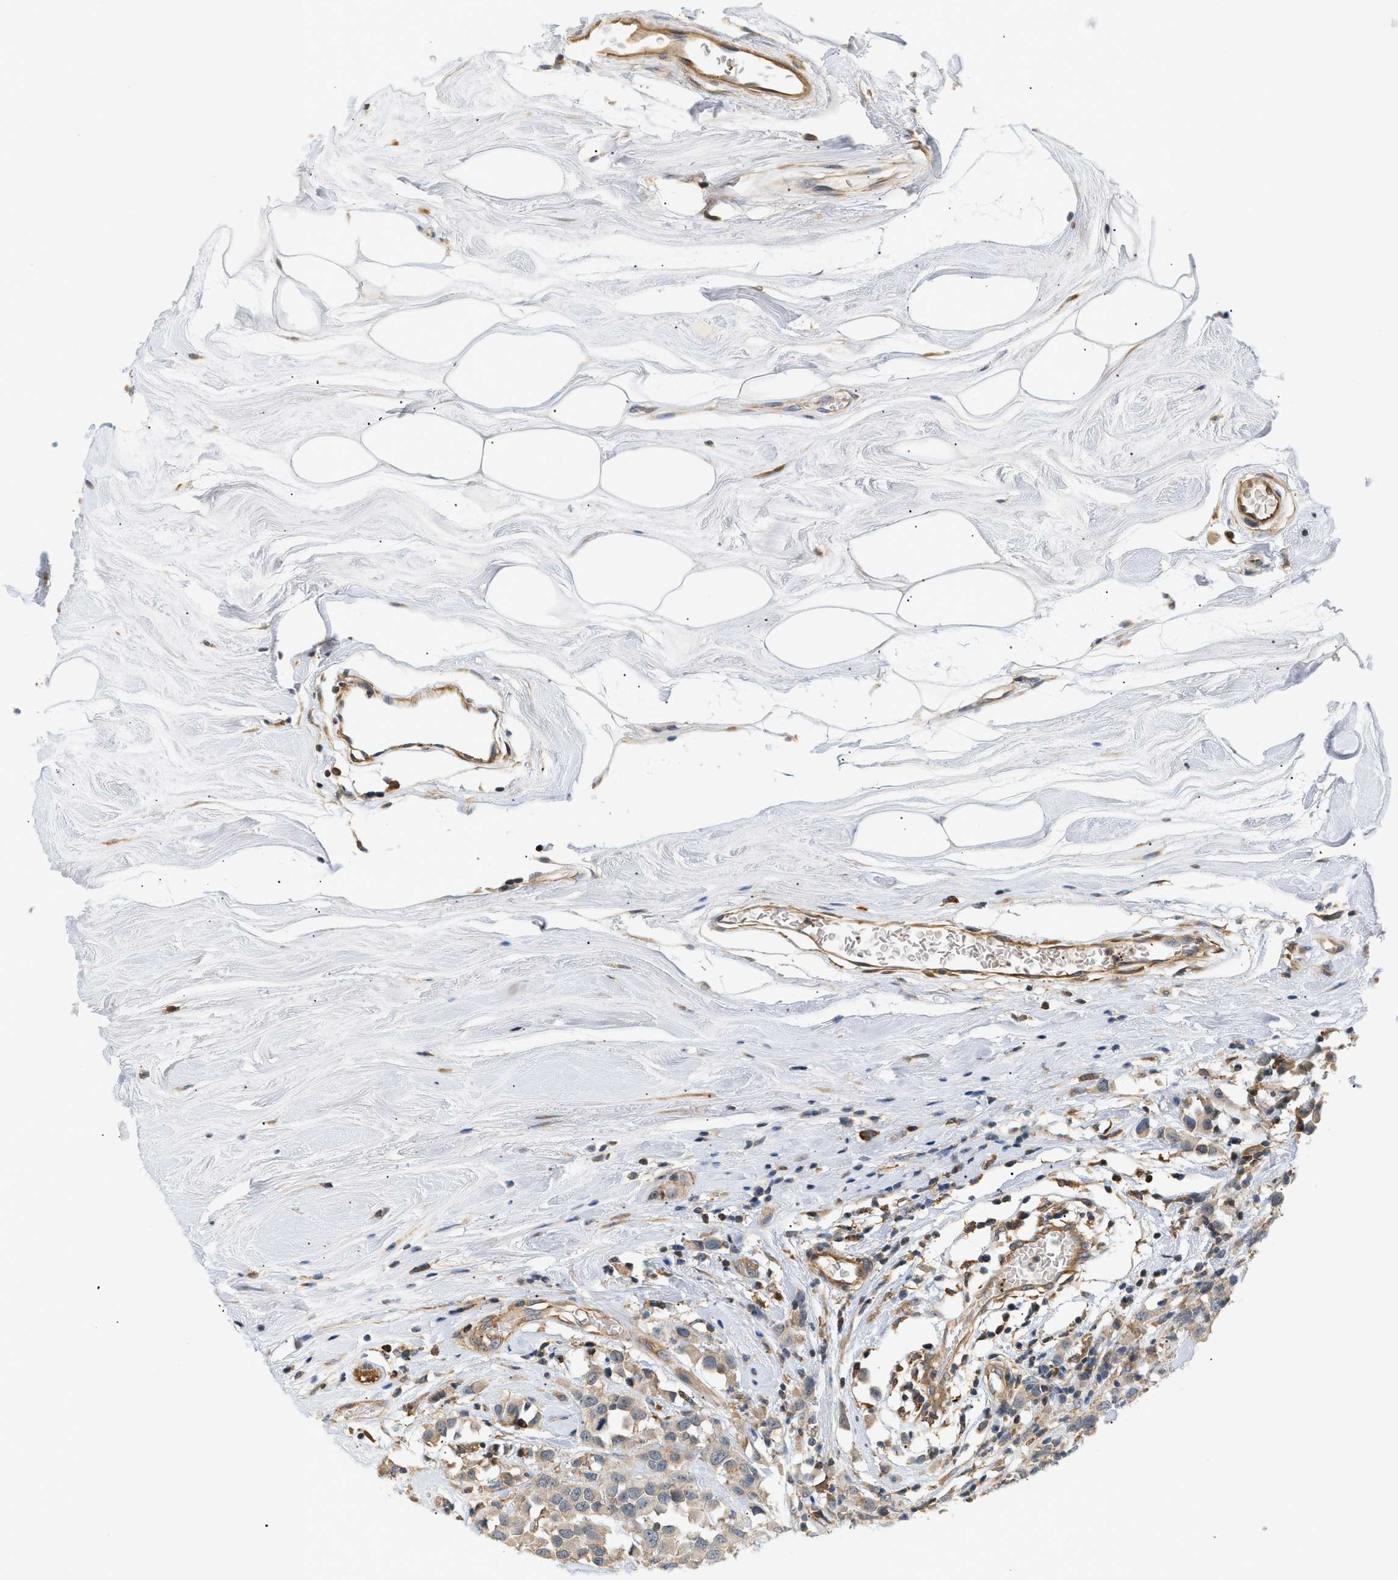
{"staining": {"intensity": "weak", "quantity": "25%-75%", "location": "cytoplasmic/membranous"}, "tissue": "breast cancer", "cell_type": "Tumor cells", "image_type": "cancer", "snomed": [{"axis": "morphology", "description": "Duct carcinoma"}, {"axis": "topography", "description": "Breast"}], "caption": "Immunohistochemical staining of human breast cancer exhibits low levels of weak cytoplasmic/membranous expression in approximately 25%-75% of tumor cells.", "gene": "CORO2B", "patient": {"sex": "female", "age": 61}}